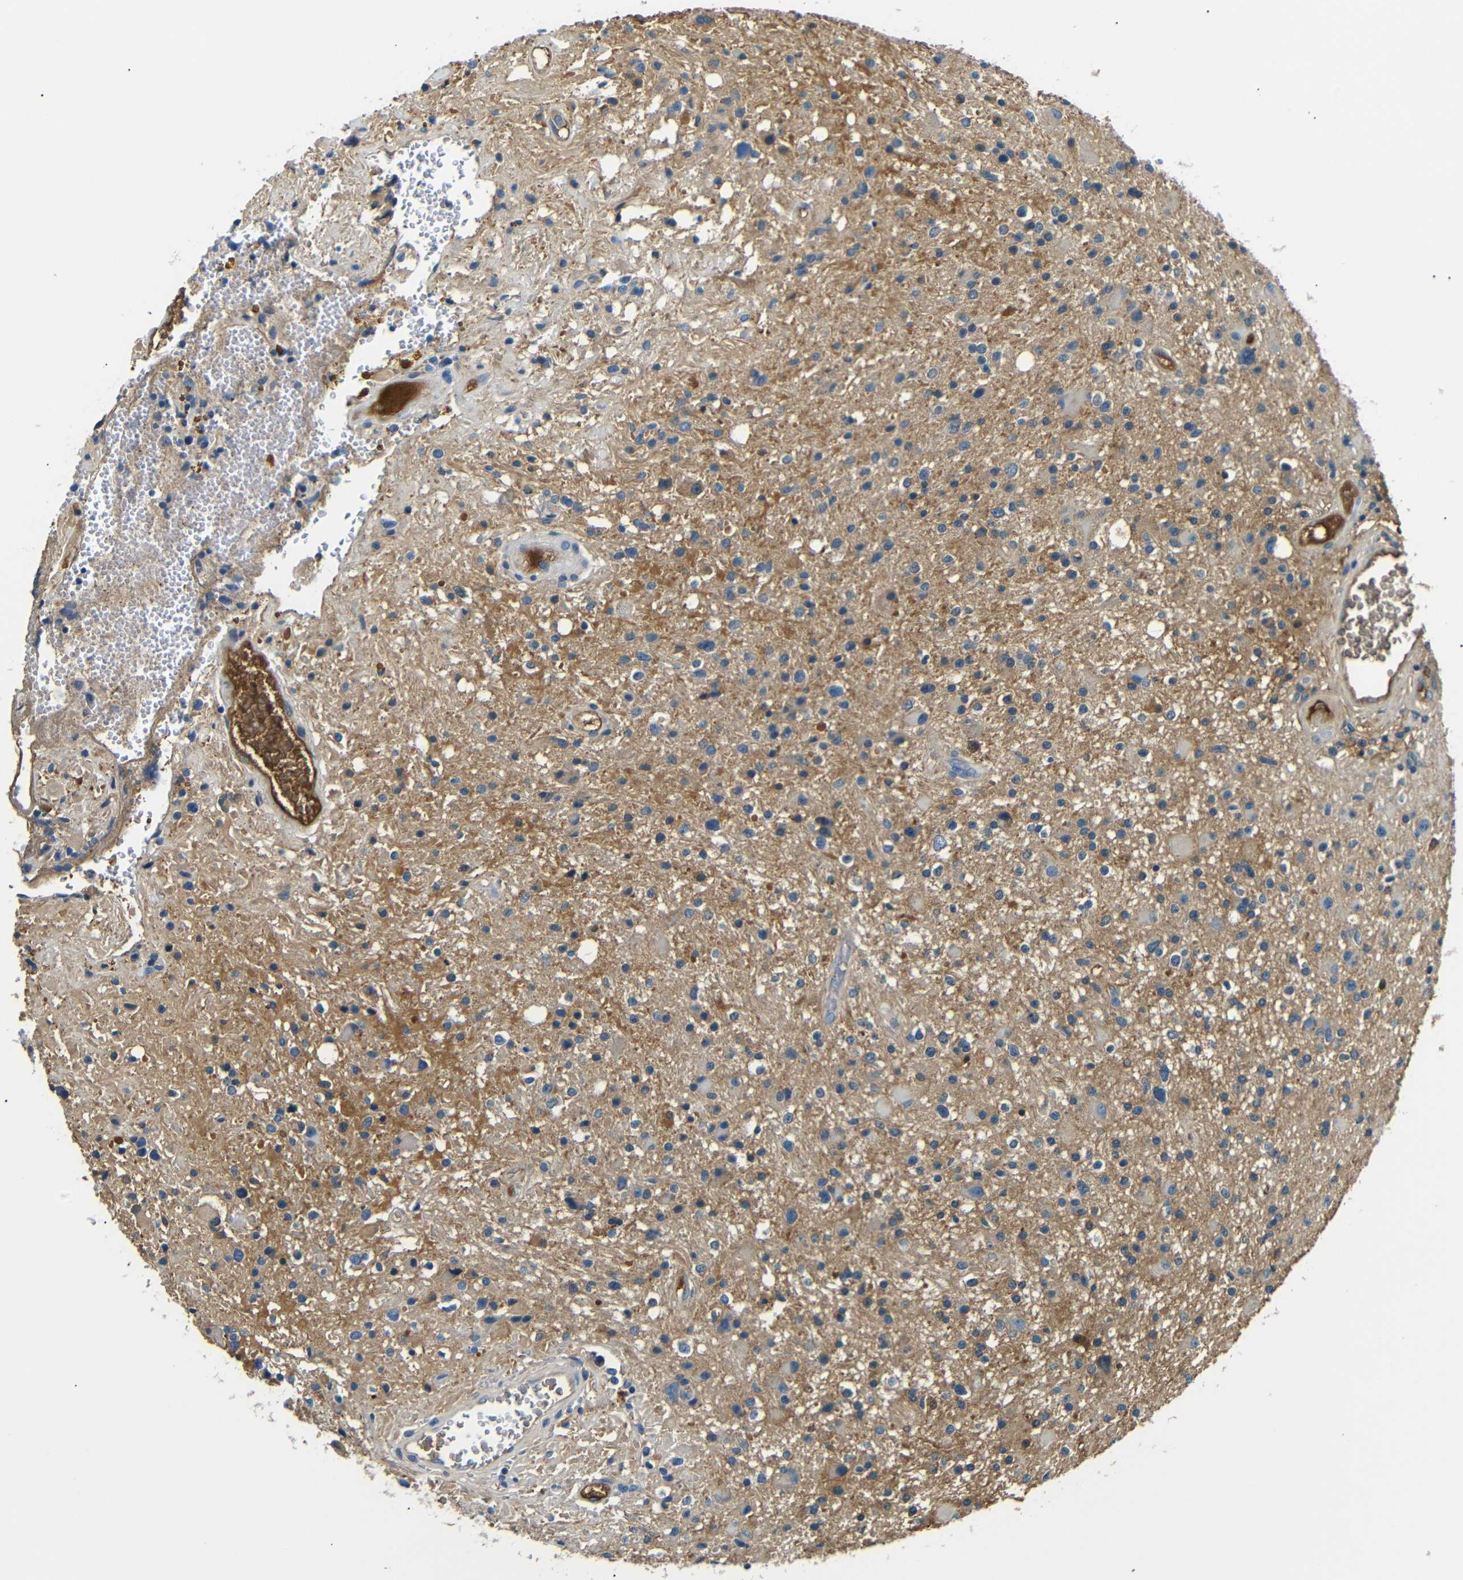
{"staining": {"intensity": "negative", "quantity": "none", "location": "none"}, "tissue": "glioma", "cell_type": "Tumor cells", "image_type": "cancer", "snomed": [{"axis": "morphology", "description": "Glioma, malignant, High grade"}, {"axis": "topography", "description": "Brain"}], "caption": "Tumor cells show no significant staining in glioma.", "gene": "LHCGR", "patient": {"sex": "male", "age": 33}}